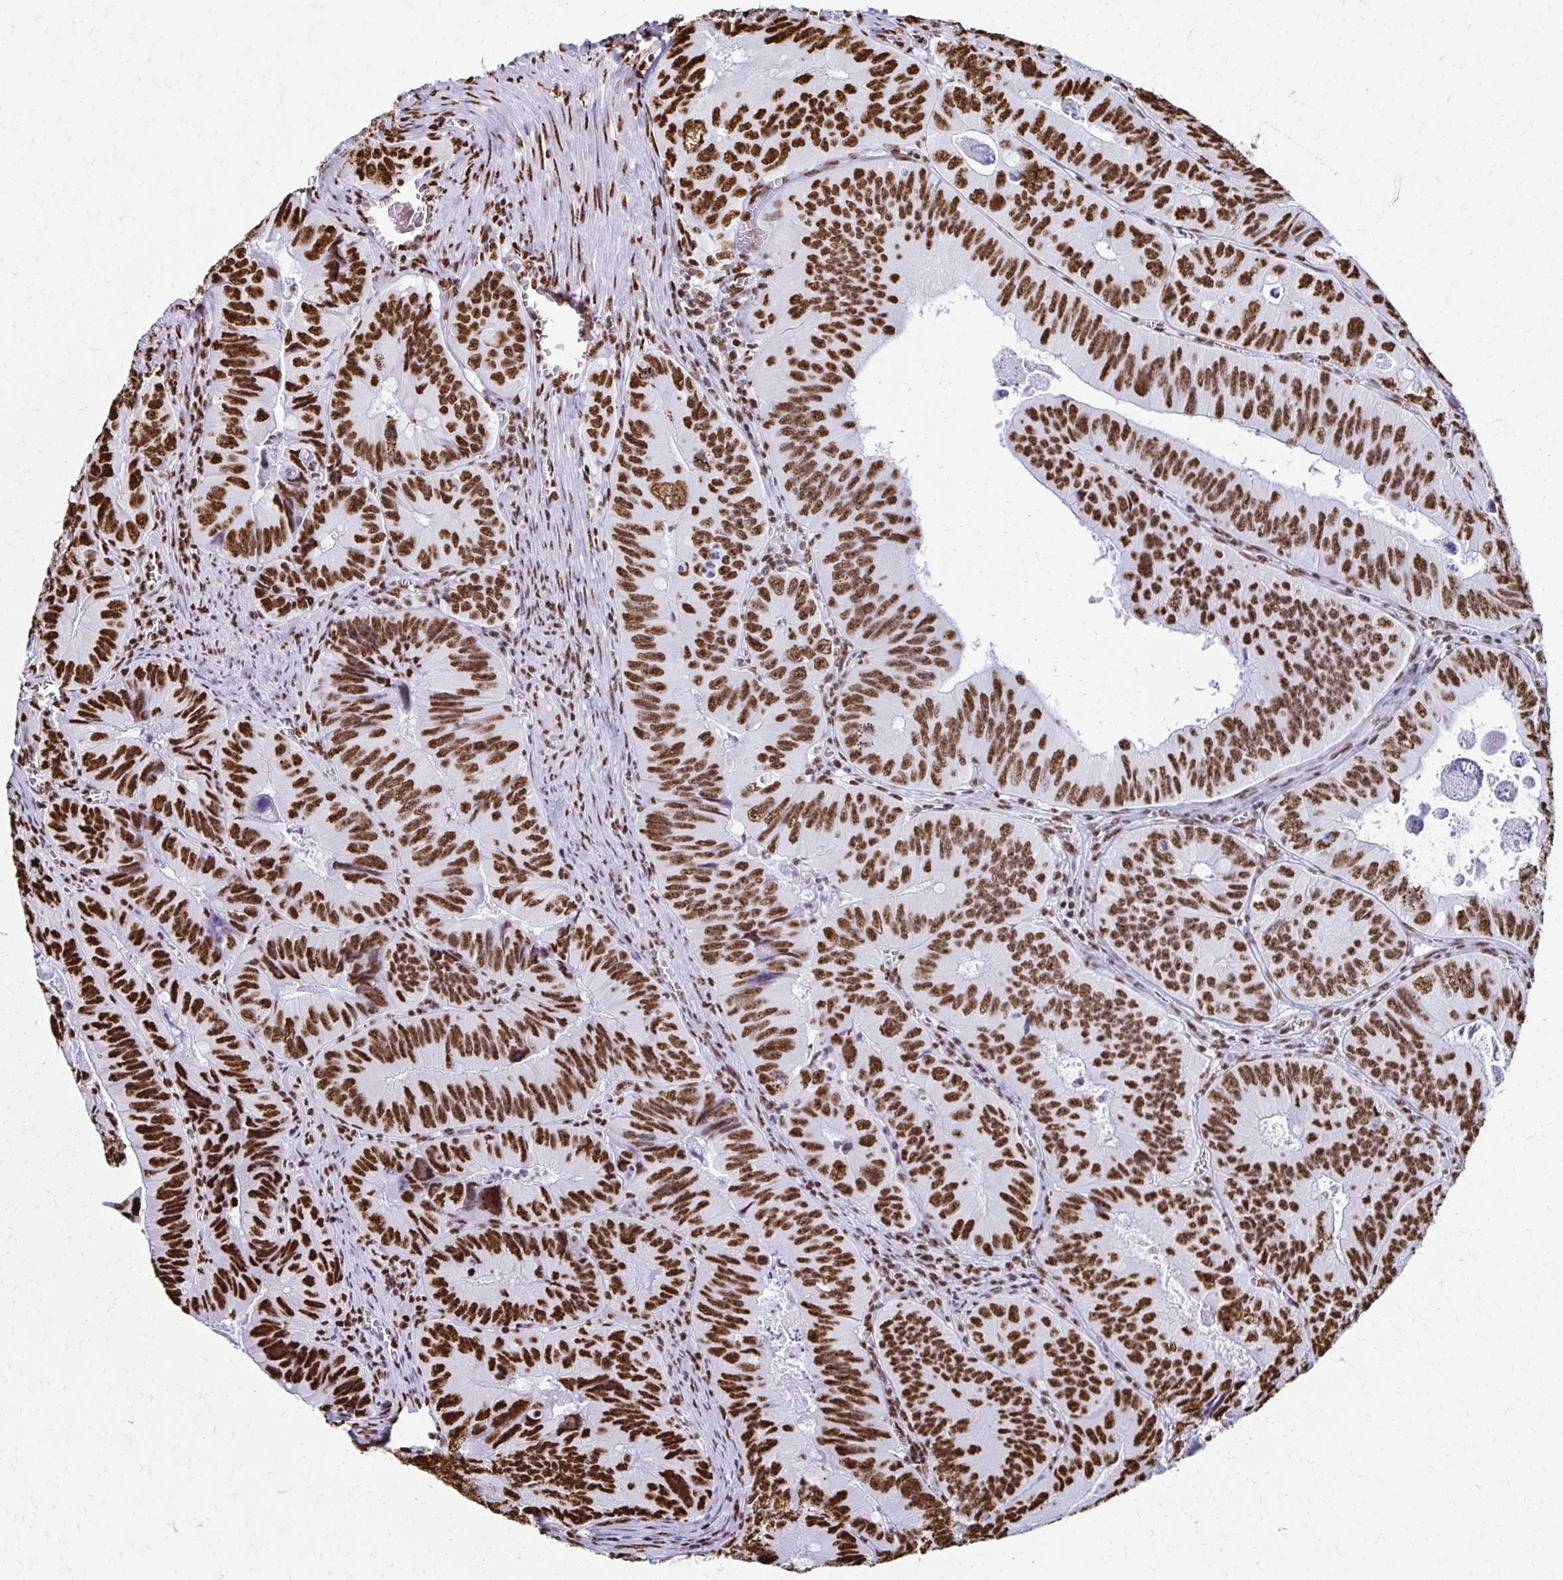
{"staining": {"intensity": "strong", "quantity": ">75%", "location": "nuclear"}, "tissue": "colorectal cancer", "cell_type": "Tumor cells", "image_type": "cancer", "snomed": [{"axis": "morphology", "description": "Adenocarcinoma, NOS"}, {"axis": "topography", "description": "Colon"}], "caption": "DAB (3,3'-diaminobenzidine) immunohistochemical staining of colorectal adenocarcinoma shows strong nuclear protein expression in approximately >75% of tumor cells. The staining was performed using DAB to visualize the protein expression in brown, while the nuclei were stained in blue with hematoxylin (Magnification: 20x).", "gene": "NONO", "patient": {"sex": "female", "age": 84}}